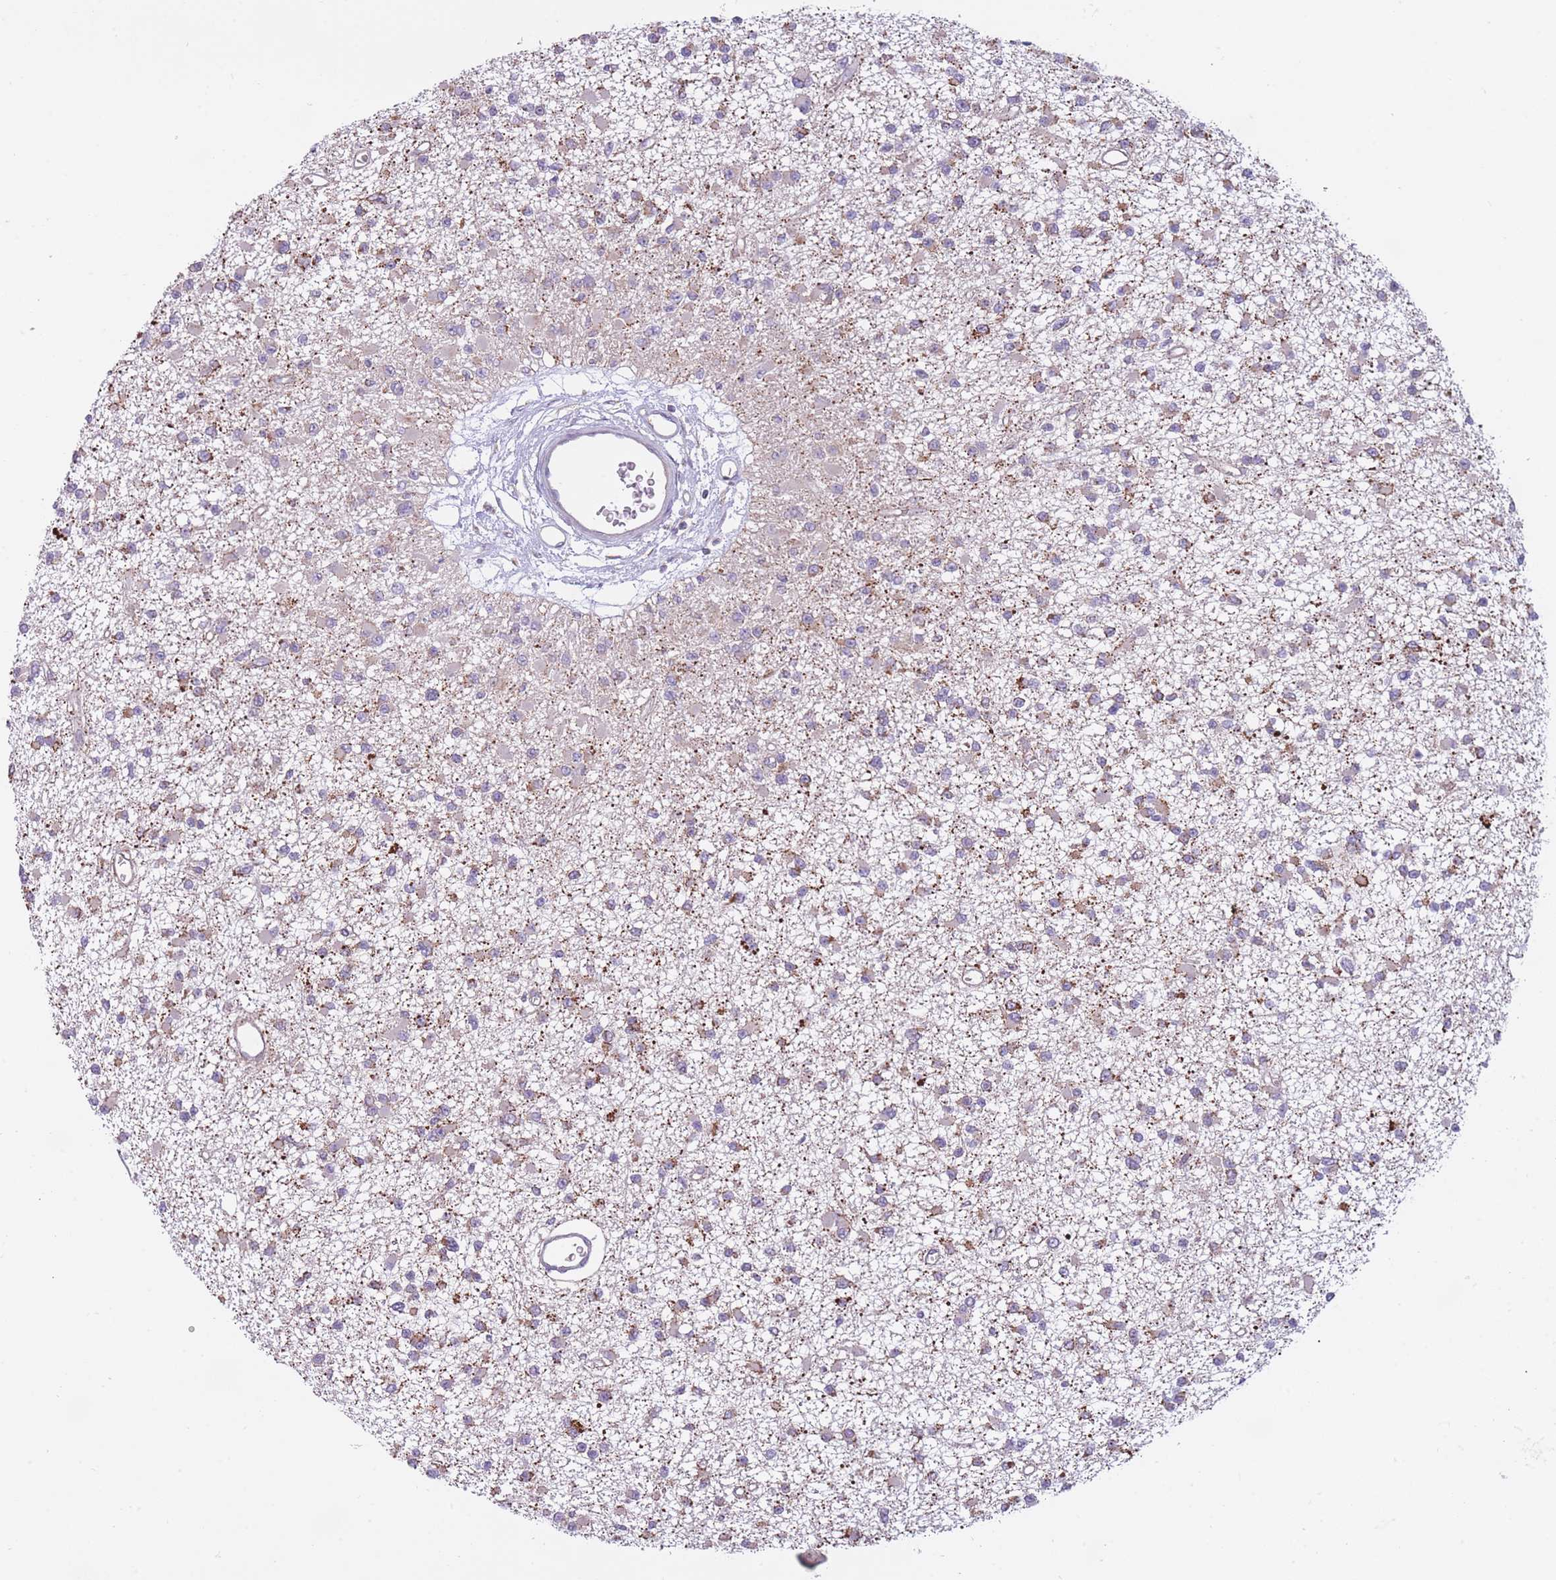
{"staining": {"intensity": "moderate", "quantity": "25%-75%", "location": "cytoplasmic/membranous"}, "tissue": "glioma", "cell_type": "Tumor cells", "image_type": "cancer", "snomed": [{"axis": "morphology", "description": "Glioma, malignant, Low grade"}, {"axis": "topography", "description": "Brain"}], "caption": "The histopathology image displays immunohistochemical staining of malignant low-grade glioma. There is moderate cytoplasmic/membranous positivity is appreciated in approximately 25%-75% of tumor cells. (DAB = brown stain, brightfield microscopy at high magnification).", "gene": "MRPS18C", "patient": {"sex": "female", "age": 22}}